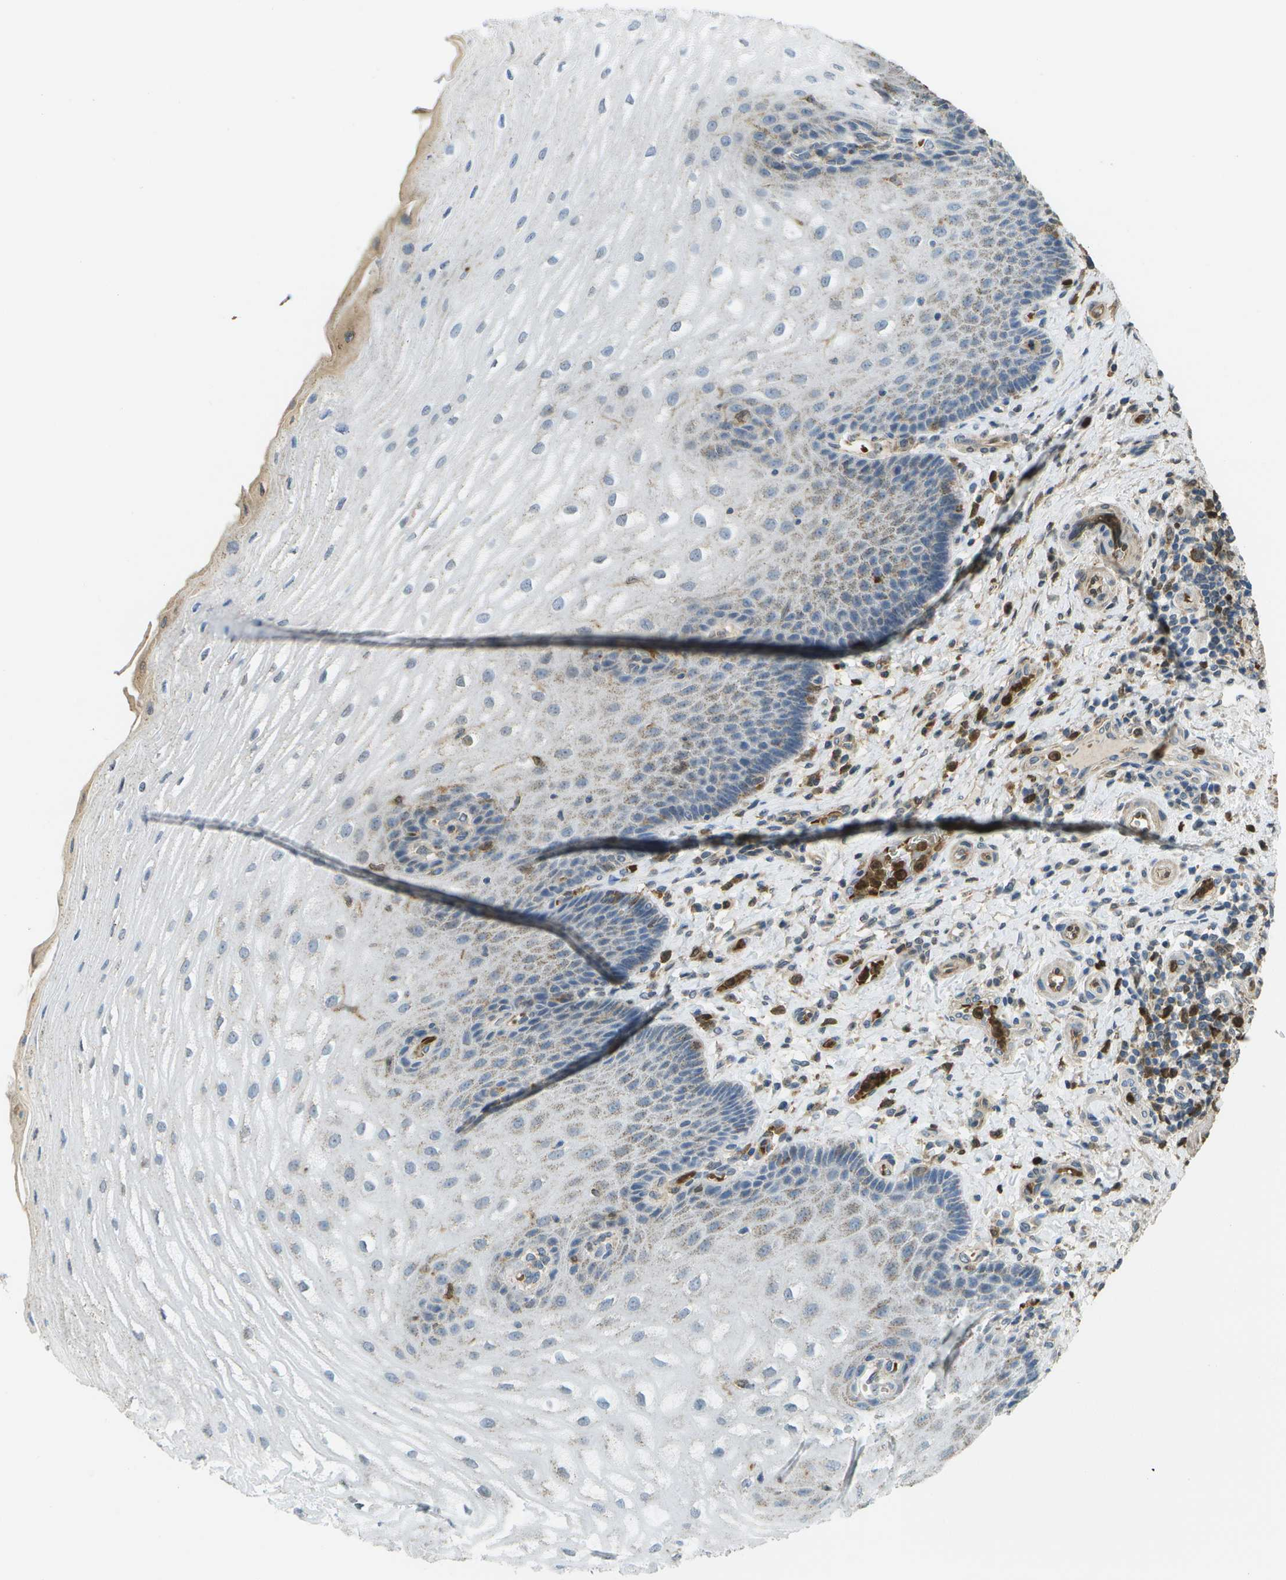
{"staining": {"intensity": "negative", "quantity": "none", "location": "none"}, "tissue": "esophagus", "cell_type": "Squamous epithelial cells", "image_type": "normal", "snomed": [{"axis": "morphology", "description": "Normal tissue, NOS"}, {"axis": "topography", "description": "Esophagus"}], "caption": "Immunohistochemistry of normal human esophagus displays no staining in squamous epithelial cells.", "gene": "CACHD1", "patient": {"sex": "male", "age": 54}}